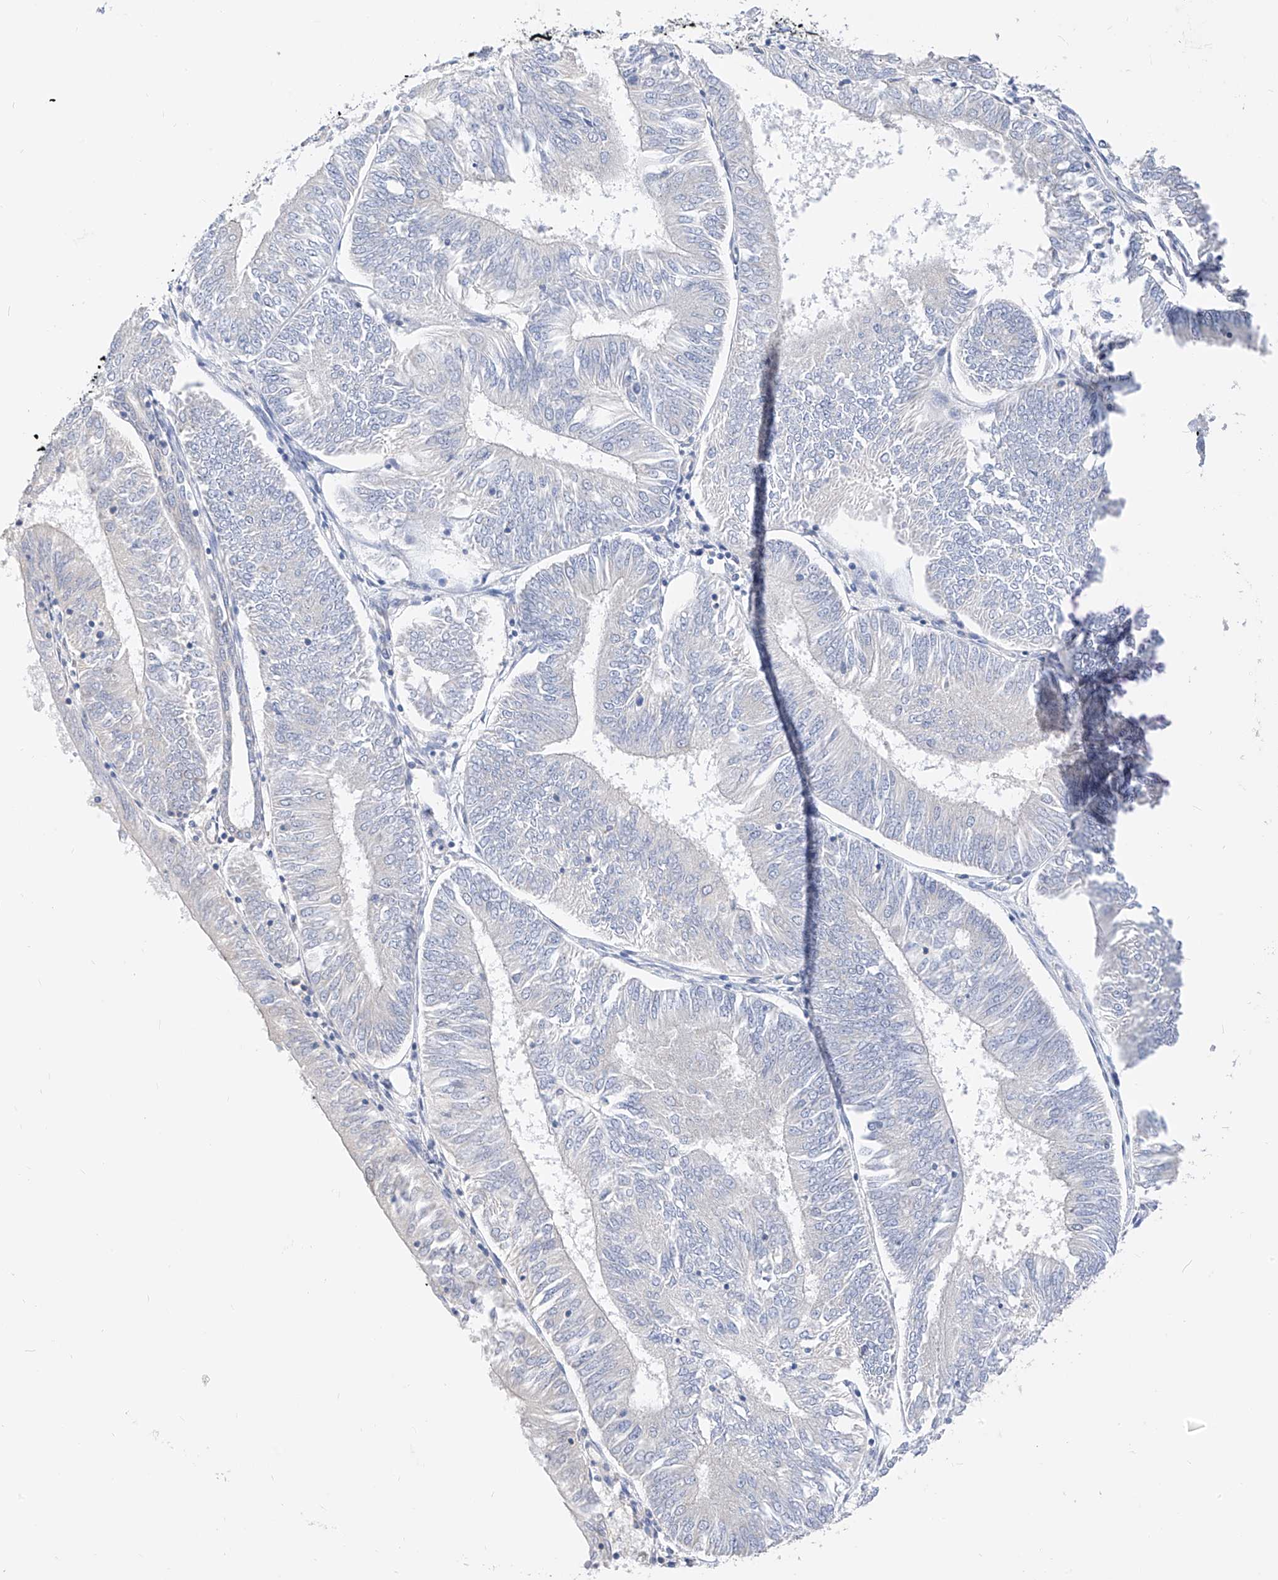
{"staining": {"intensity": "negative", "quantity": "none", "location": "none"}, "tissue": "endometrial cancer", "cell_type": "Tumor cells", "image_type": "cancer", "snomed": [{"axis": "morphology", "description": "Adenocarcinoma, NOS"}, {"axis": "topography", "description": "Endometrium"}], "caption": "DAB (3,3'-diaminobenzidine) immunohistochemical staining of human endometrial cancer reveals no significant expression in tumor cells.", "gene": "ZZEF1", "patient": {"sex": "female", "age": 58}}